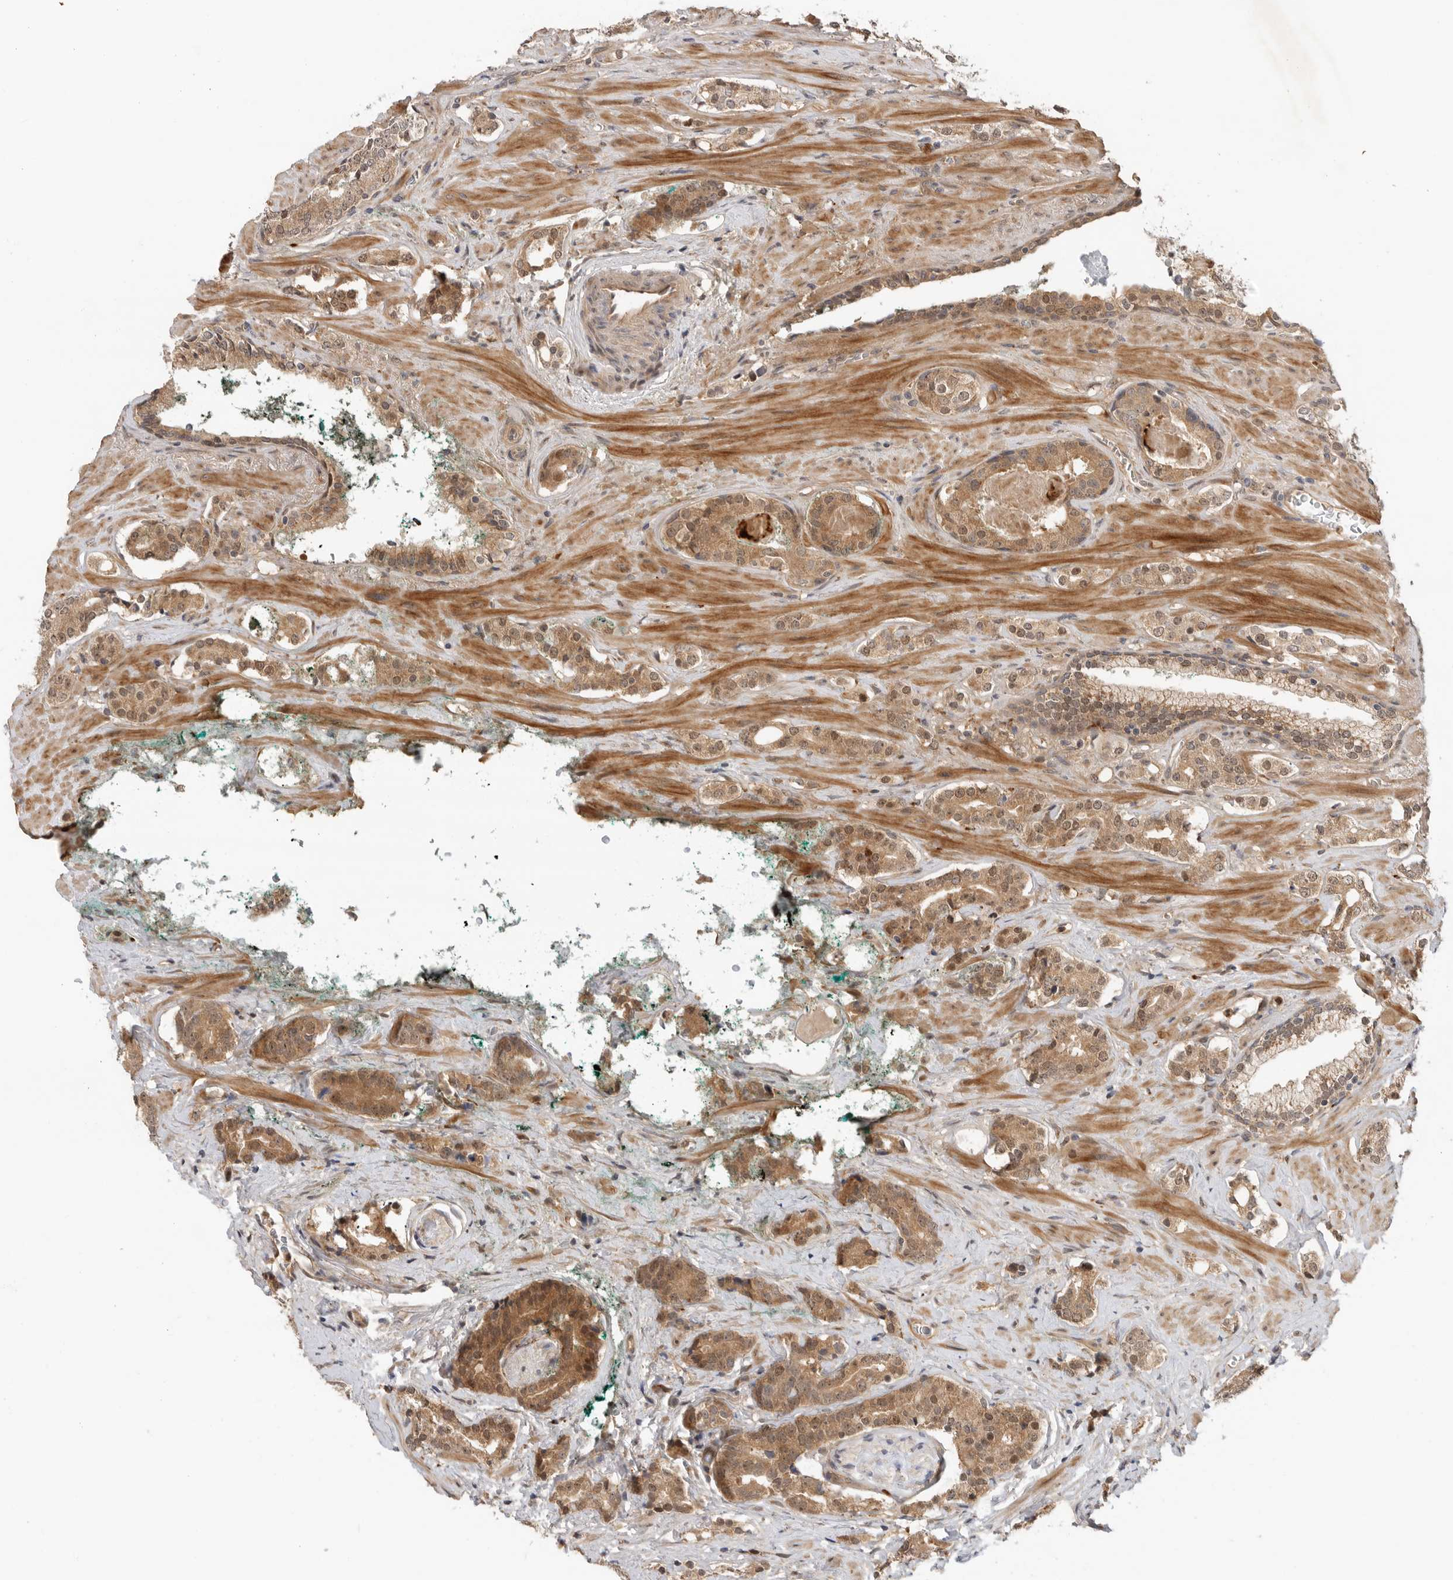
{"staining": {"intensity": "moderate", "quantity": ">75%", "location": "cytoplasmic/membranous"}, "tissue": "prostate cancer", "cell_type": "Tumor cells", "image_type": "cancer", "snomed": [{"axis": "morphology", "description": "Adenocarcinoma, High grade"}, {"axis": "topography", "description": "Prostate"}], "caption": "Immunohistochemical staining of prostate cancer displays medium levels of moderate cytoplasmic/membranous protein staining in approximately >75% of tumor cells.", "gene": "DCAF8", "patient": {"sex": "male", "age": 71}}